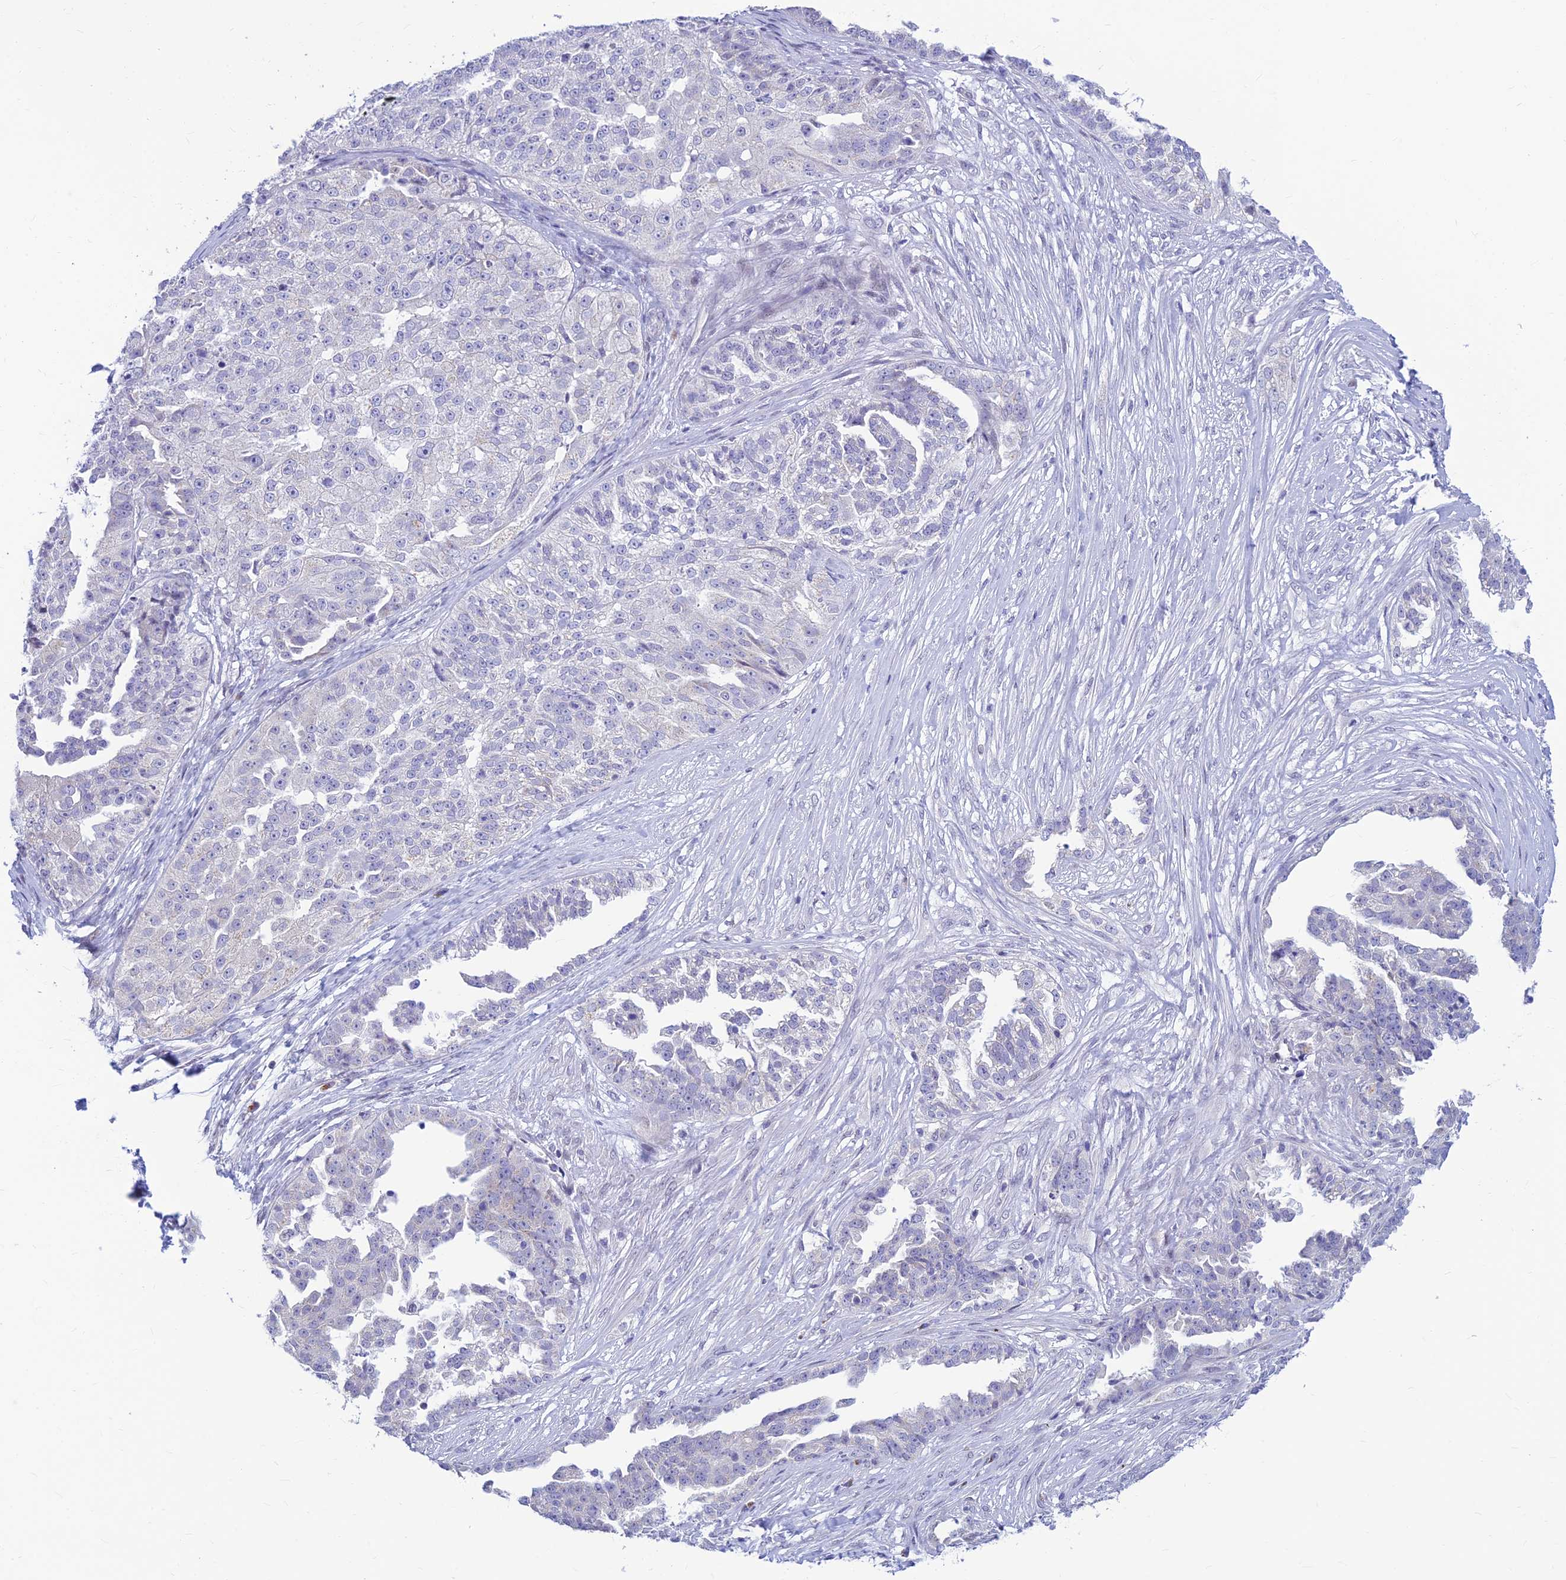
{"staining": {"intensity": "negative", "quantity": "none", "location": "none"}, "tissue": "ovarian cancer", "cell_type": "Tumor cells", "image_type": "cancer", "snomed": [{"axis": "morphology", "description": "Cystadenocarcinoma, serous, NOS"}, {"axis": "topography", "description": "Ovary"}], "caption": "This image is of ovarian cancer (serous cystadenocarcinoma) stained with IHC to label a protein in brown with the nuclei are counter-stained blue. There is no positivity in tumor cells.", "gene": "INKA1", "patient": {"sex": "female", "age": 58}}